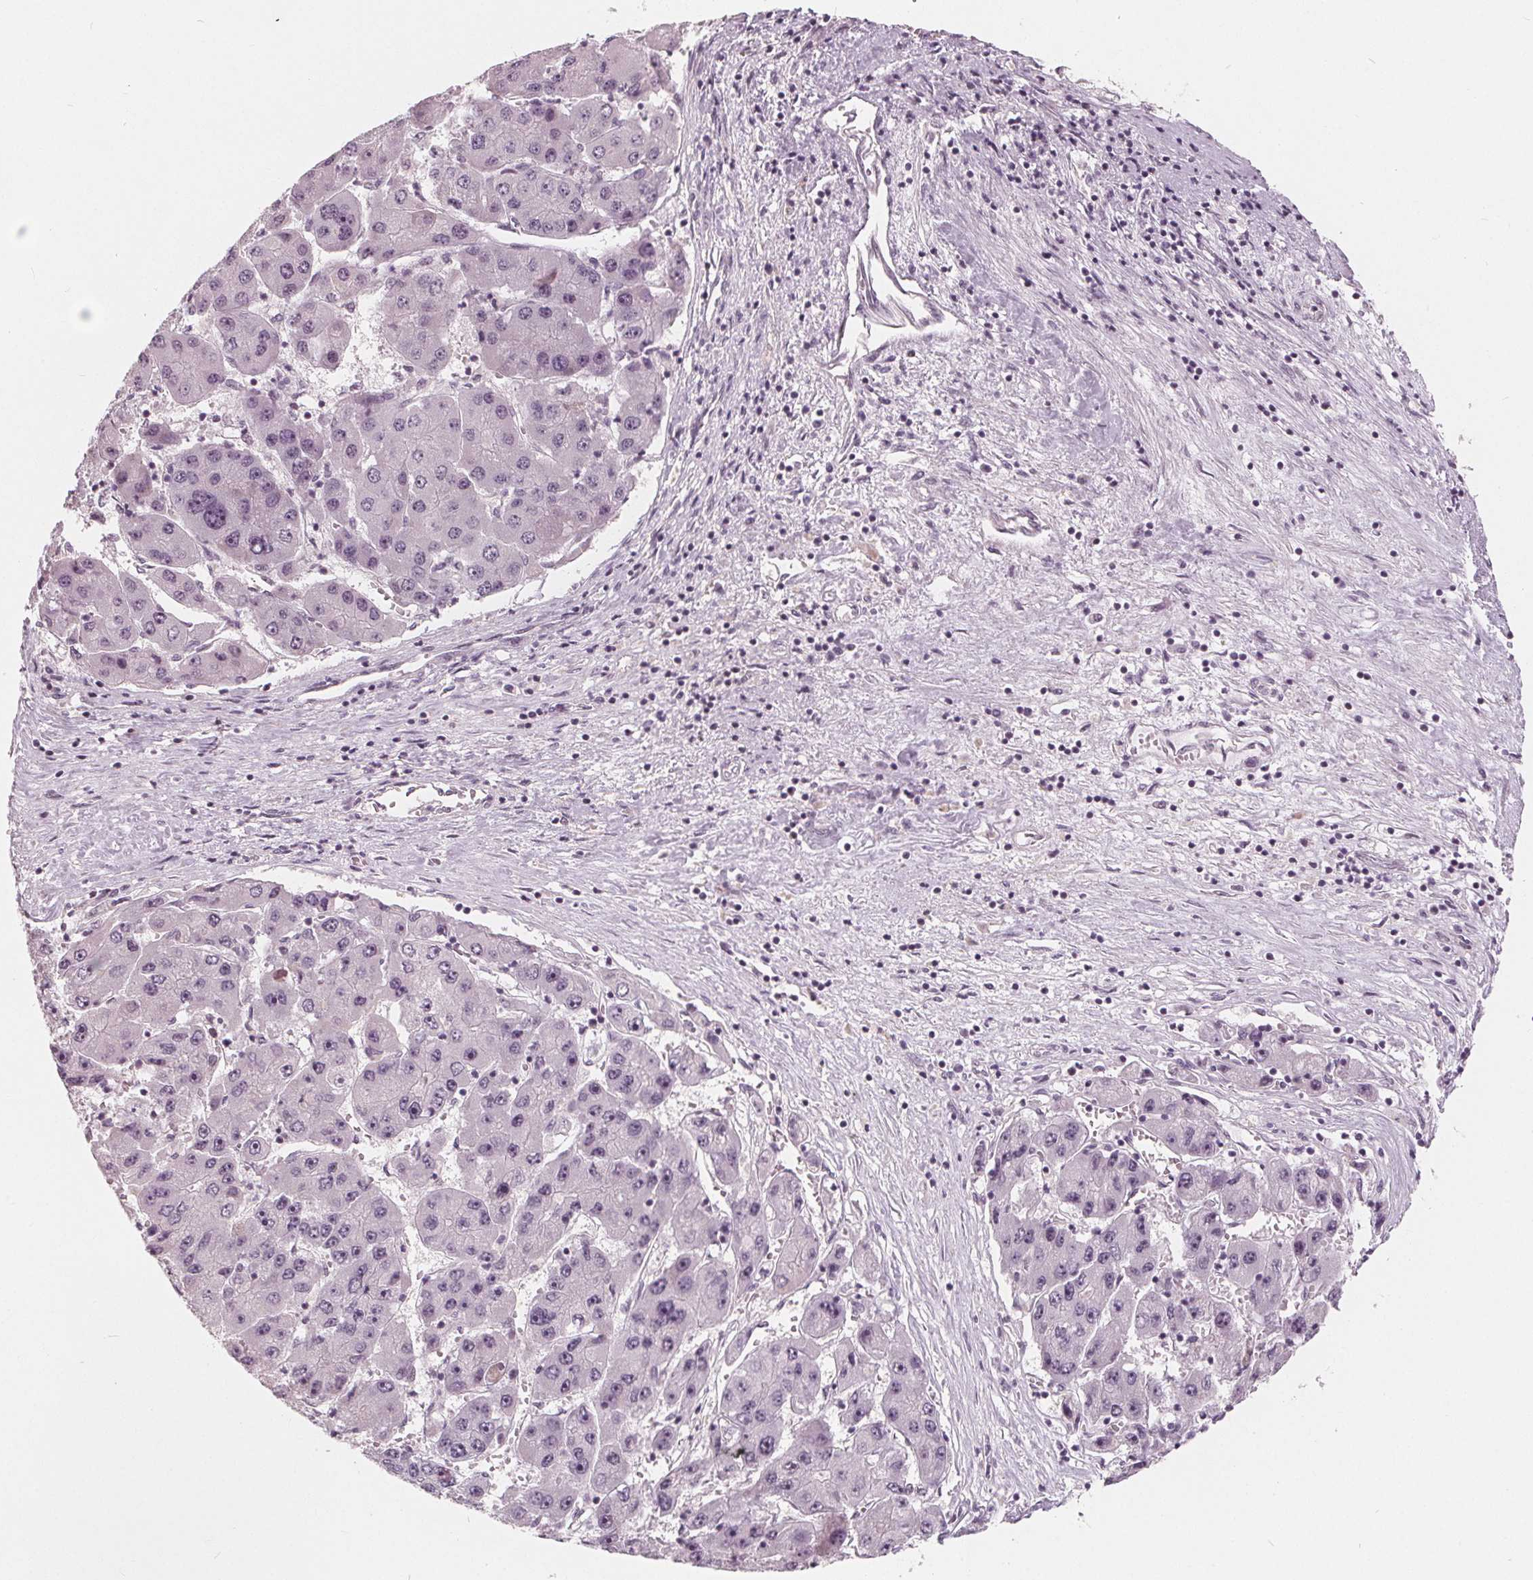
{"staining": {"intensity": "weak", "quantity": "<25%", "location": "nuclear"}, "tissue": "liver cancer", "cell_type": "Tumor cells", "image_type": "cancer", "snomed": [{"axis": "morphology", "description": "Carcinoma, Hepatocellular, NOS"}, {"axis": "topography", "description": "Liver"}], "caption": "Tumor cells are negative for protein expression in human liver hepatocellular carcinoma.", "gene": "NUP210L", "patient": {"sex": "female", "age": 61}}